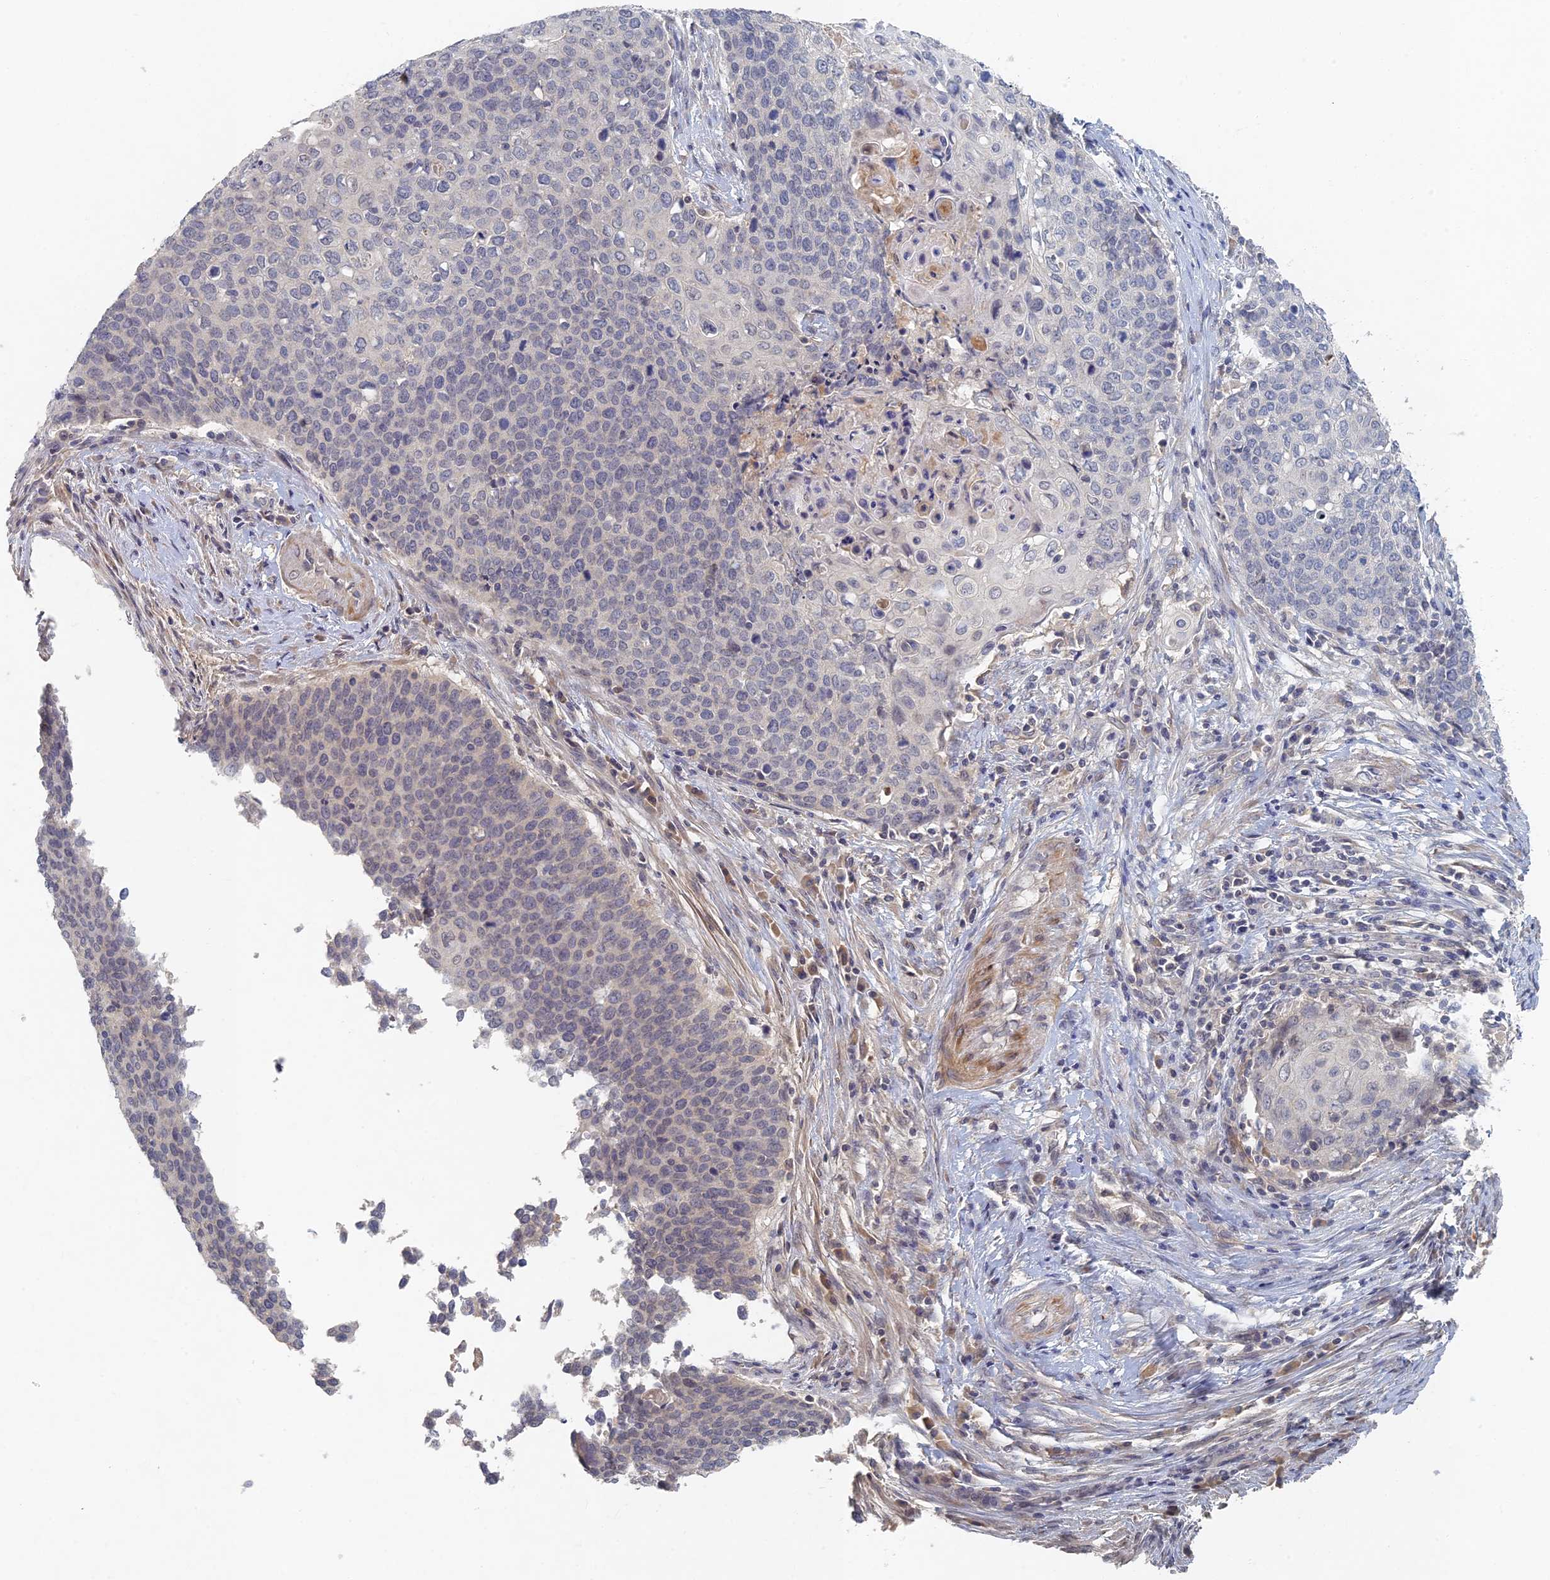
{"staining": {"intensity": "negative", "quantity": "none", "location": "none"}, "tissue": "cervical cancer", "cell_type": "Tumor cells", "image_type": "cancer", "snomed": [{"axis": "morphology", "description": "Squamous cell carcinoma, NOS"}, {"axis": "topography", "description": "Cervix"}], "caption": "This photomicrograph is of squamous cell carcinoma (cervical) stained with immunohistochemistry (IHC) to label a protein in brown with the nuclei are counter-stained blue. There is no staining in tumor cells.", "gene": "GNA15", "patient": {"sex": "female", "age": 39}}